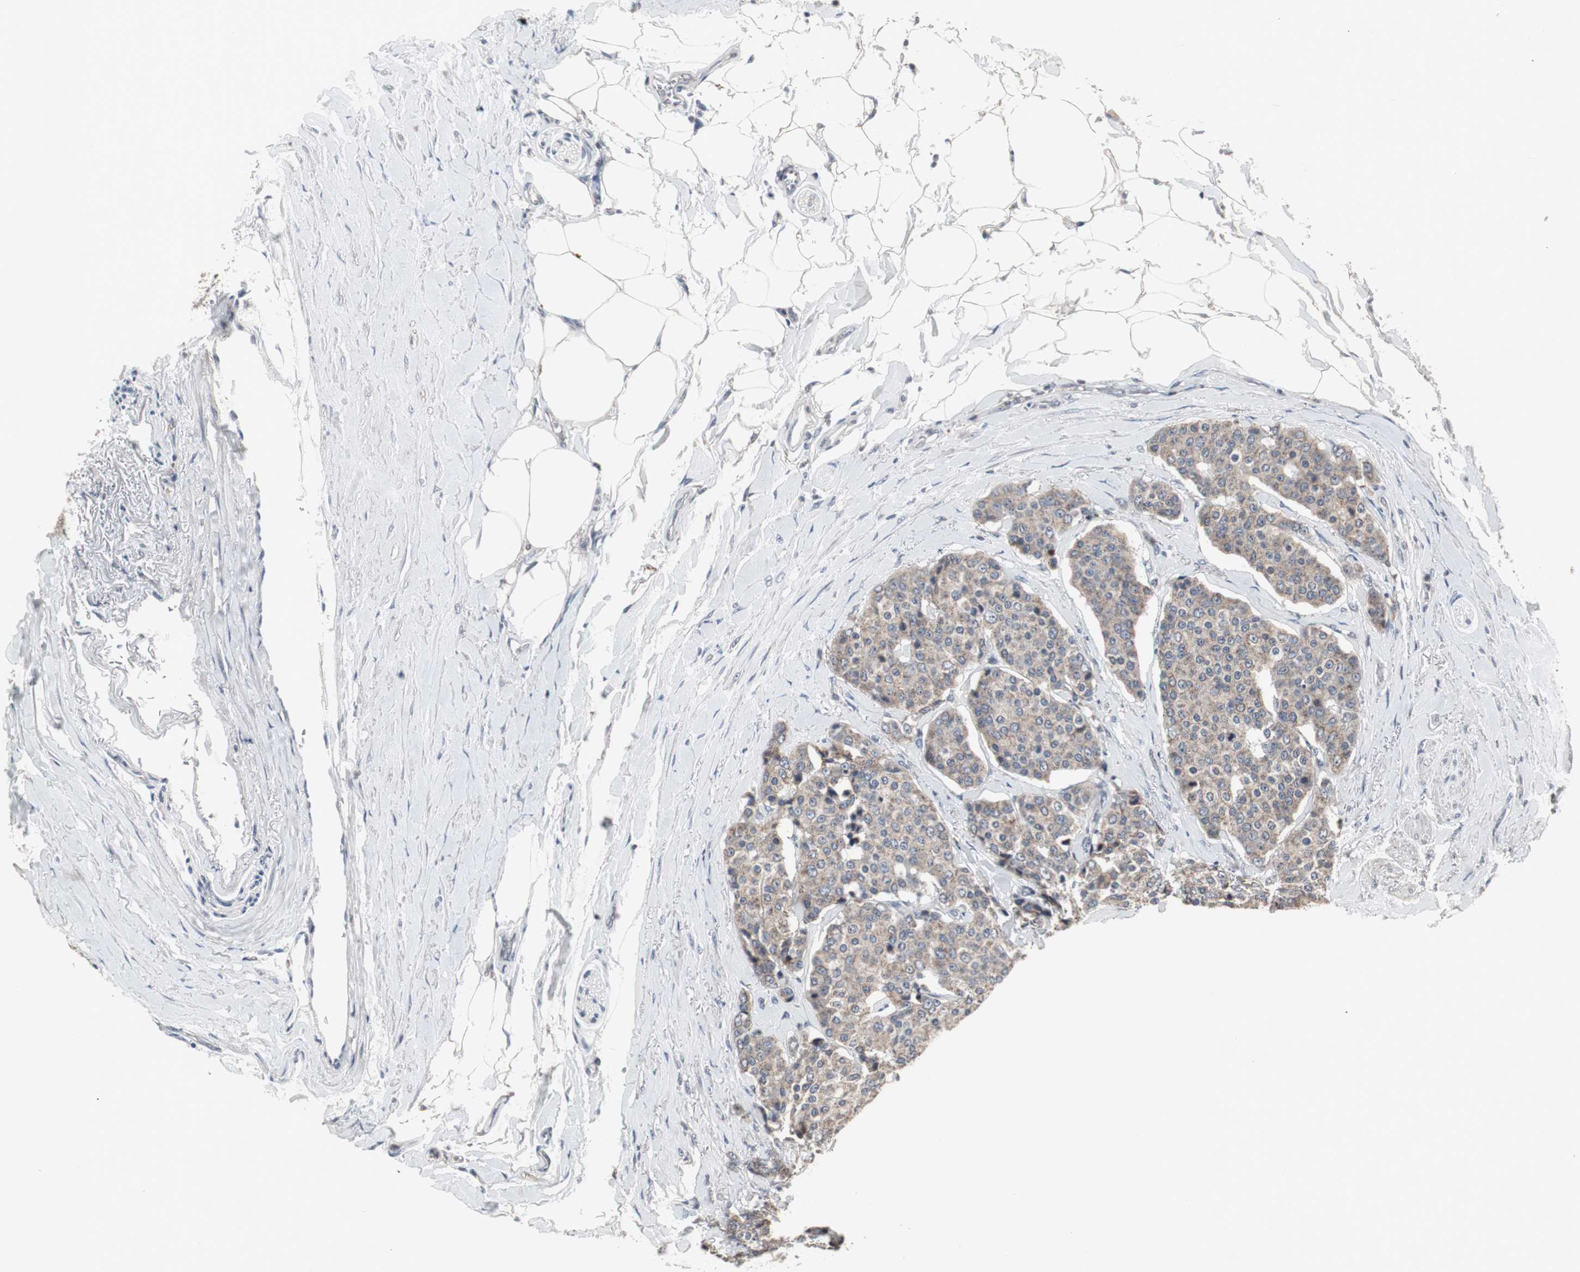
{"staining": {"intensity": "weak", "quantity": ">75%", "location": "cytoplasmic/membranous"}, "tissue": "carcinoid", "cell_type": "Tumor cells", "image_type": "cancer", "snomed": [{"axis": "morphology", "description": "Carcinoid, malignant, NOS"}, {"axis": "topography", "description": "Colon"}], "caption": "Malignant carcinoid stained with a brown dye displays weak cytoplasmic/membranous positive staining in about >75% of tumor cells.", "gene": "ACAA1", "patient": {"sex": "female", "age": 61}}